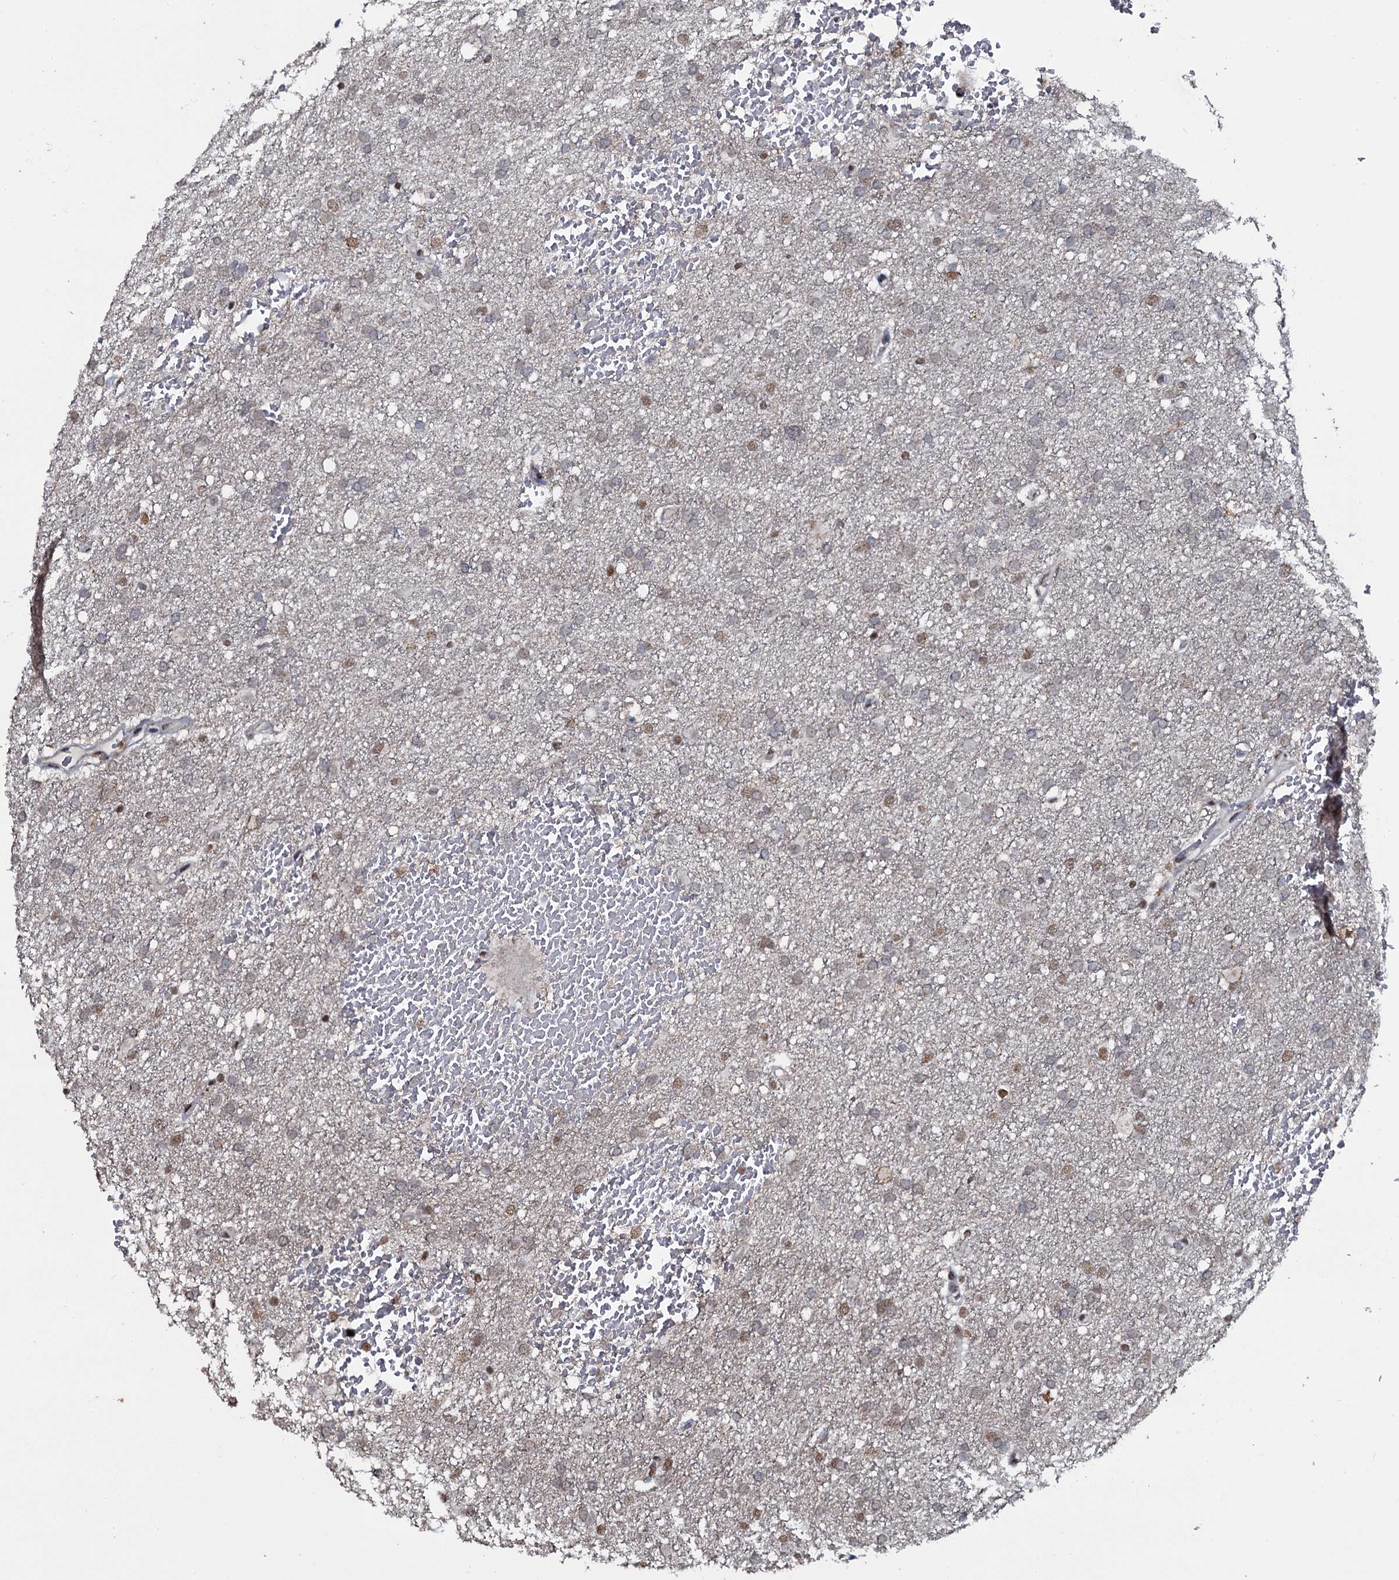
{"staining": {"intensity": "negative", "quantity": "none", "location": "none"}, "tissue": "glioma", "cell_type": "Tumor cells", "image_type": "cancer", "snomed": [{"axis": "morphology", "description": "Glioma, malignant, High grade"}, {"axis": "topography", "description": "Cerebral cortex"}], "caption": "Malignant glioma (high-grade) stained for a protein using immunohistochemistry demonstrates no expression tumor cells.", "gene": "SH2D4B", "patient": {"sex": "female", "age": 36}}